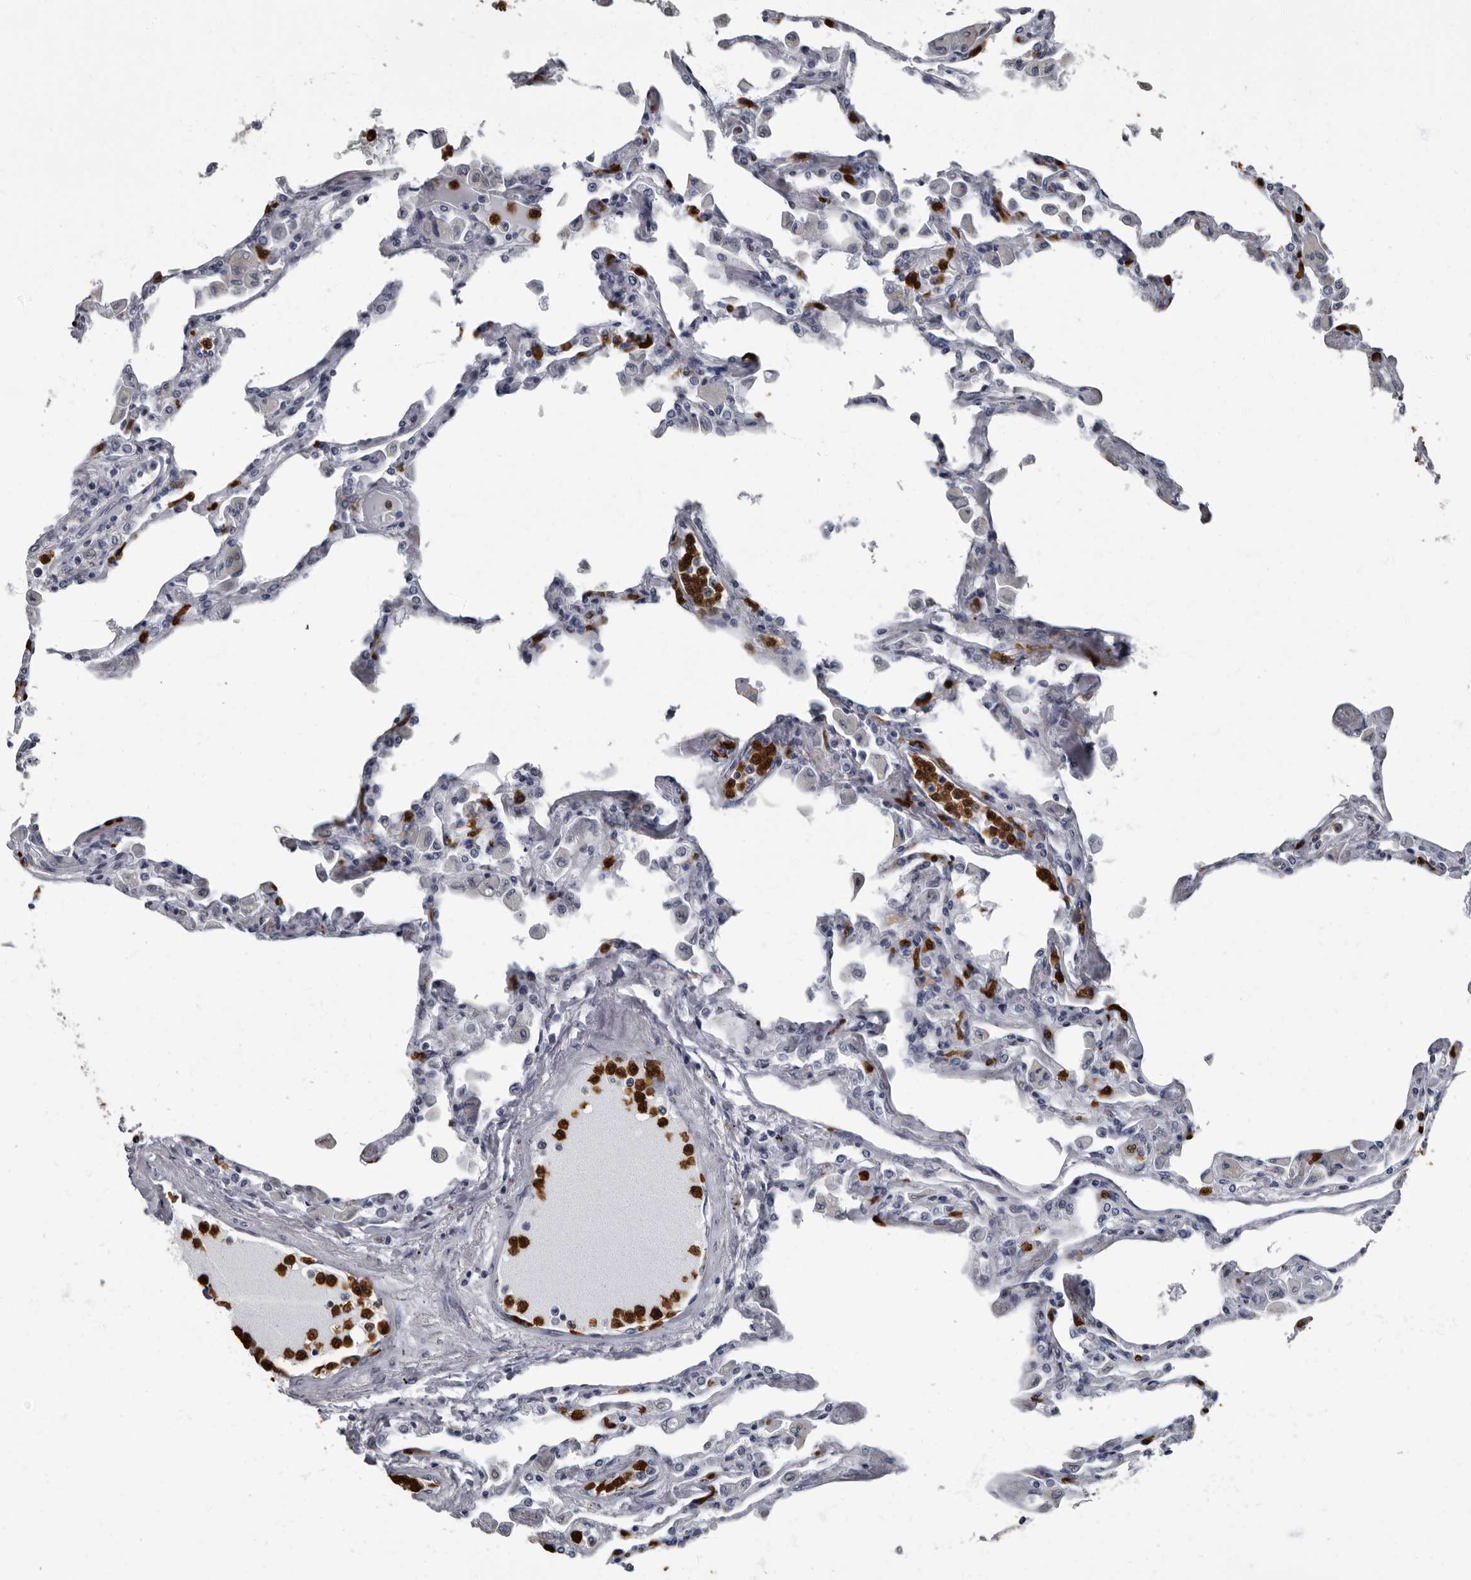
{"staining": {"intensity": "negative", "quantity": "none", "location": "none"}, "tissue": "lung", "cell_type": "Alveolar cells", "image_type": "normal", "snomed": [{"axis": "morphology", "description": "Normal tissue, NOS"}, {"axis": "topography", "description": "Bronchus"}, {"axis": "topography", "description": "Lung"}], "caption": "Histopathology image shows no significant protein positivity in alveolar cells of normal lung. (Brightfield microscopy of DAB (3,3'-diaminobenzidine) IHC at high magnification).", "gene": "TPD52L1", "patient": {"sex": "female", "age": 49}}